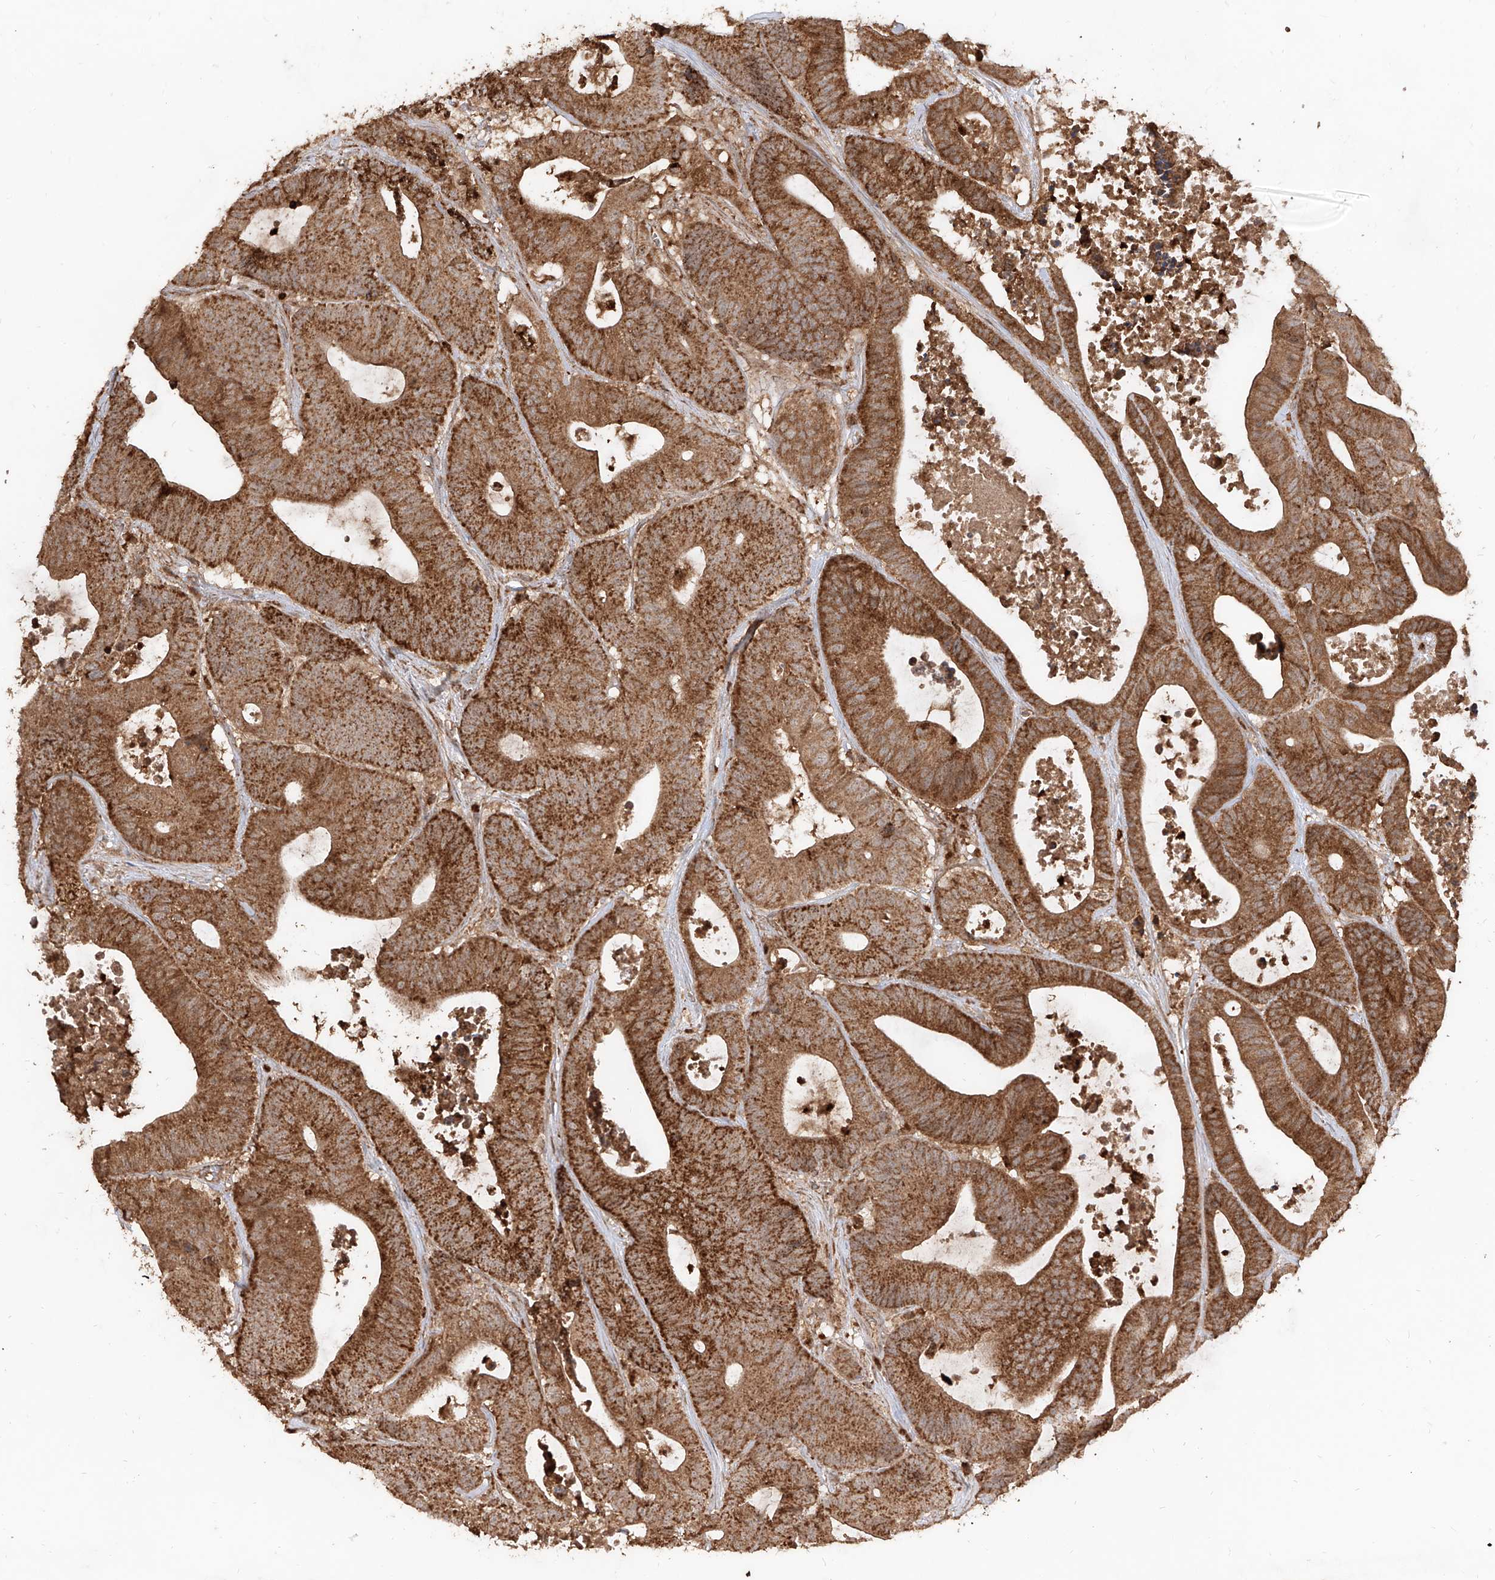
{"staining": {"intensity": "strong", "quantity": ">75%", "location": "cytoplasmic/membranous"}, "tissue": "colorectal cancer", "cell_type": "Tumor cells", "image_type": "cancer", "snomed": [{"axis": "morphology", "description": "Adenocarcinoma, NOS"}, {"axis": "topography", "description": "Colon"}], "caption": "An IHC photomicrograph of tumor tissue is shown. Protein staining in brown shows strong cytoplasmic/membranous positivity in colorectal cancer within tumor cells.", "gene": "AIM2", "patient": {"sex": "female", "age": 84}}